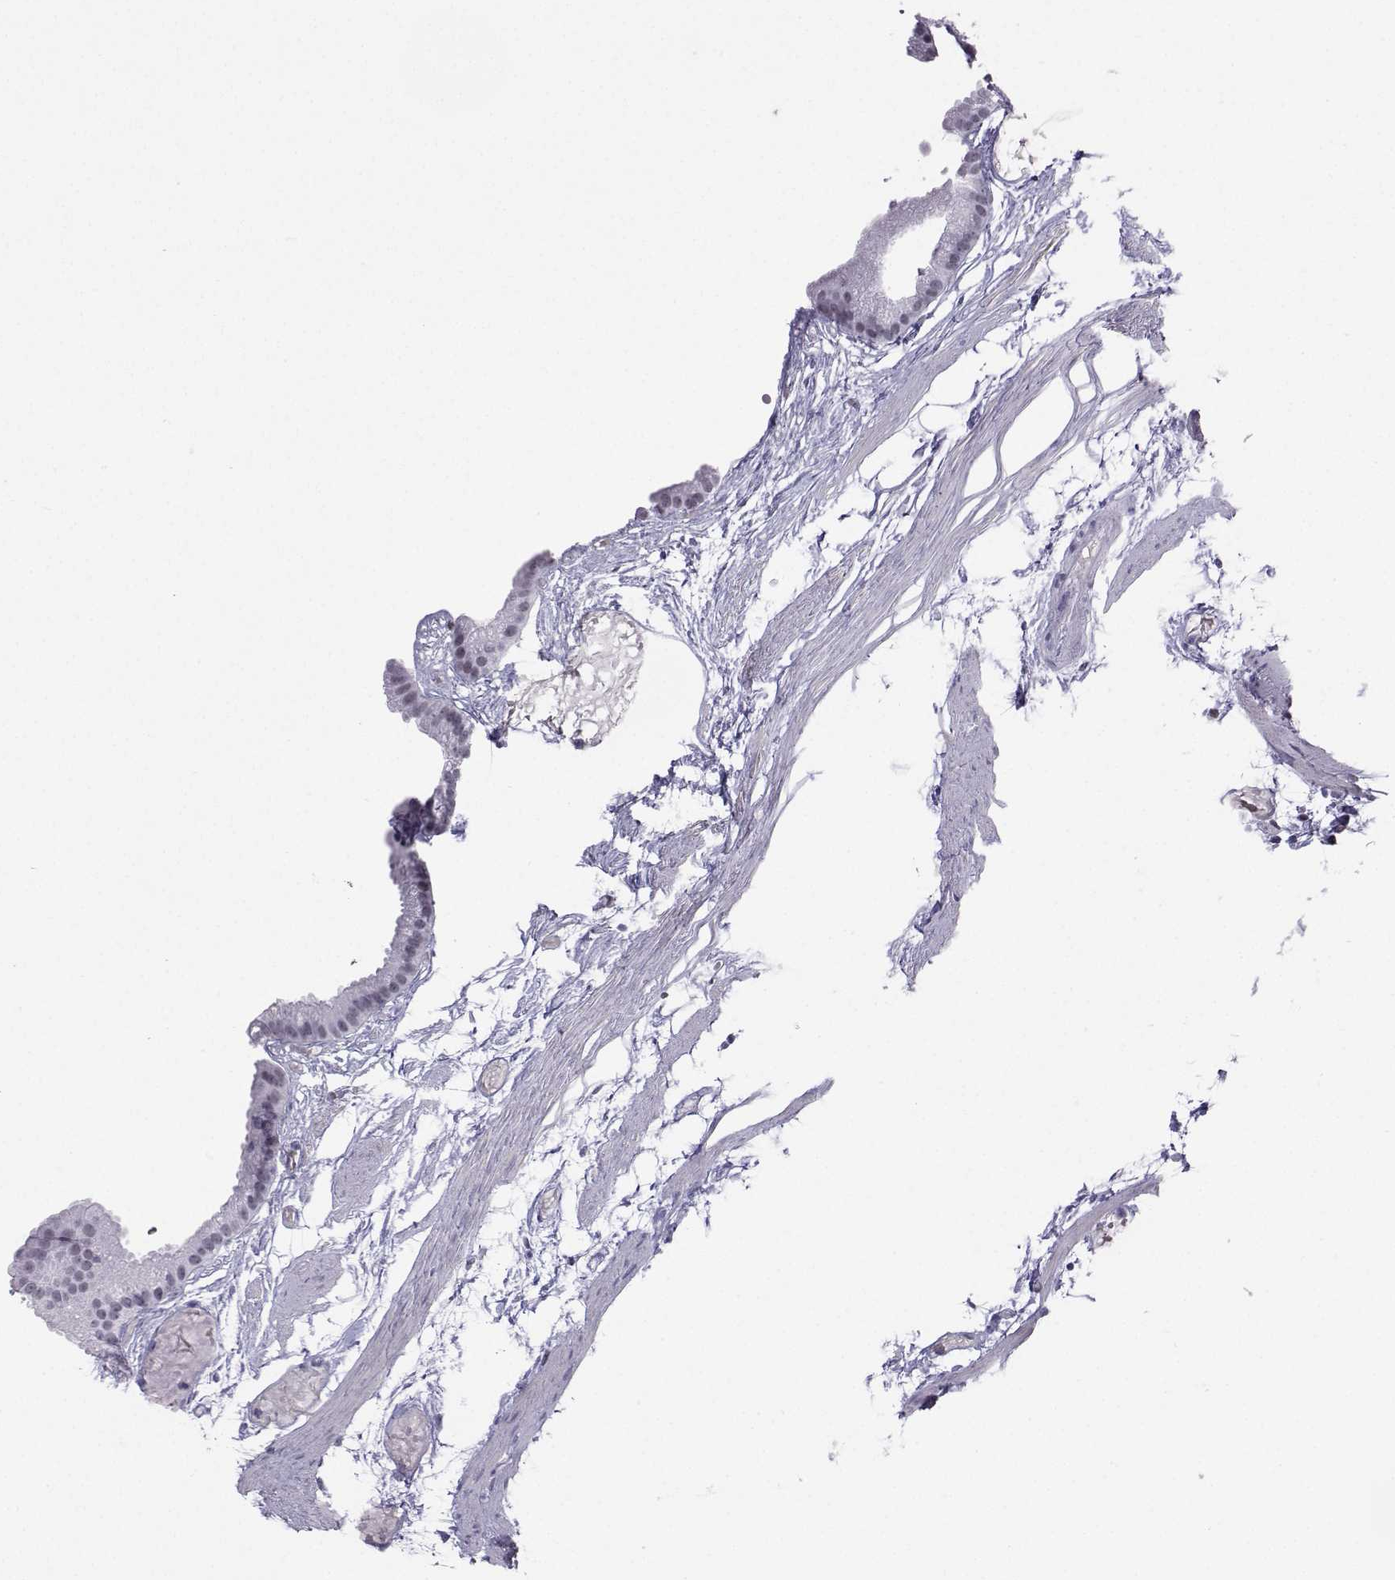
{"staining": {"intensity": "negative", "quantity": "none", "location": "none"}, "tissue": "gallbladder", "cell_type": "Glandular cells", "image_type": "normal", "snomed": [{"axis": "morphology", "description": "Normal tissue, NOS"}, {"axis": "topography", "description": "Gallbladder"}], "caption": "The micrograph exhibits no staining of glandular cells in normal gallbladder.", "gene": "LORICRIN", "patient": {"sex": "female", "age": 45}}